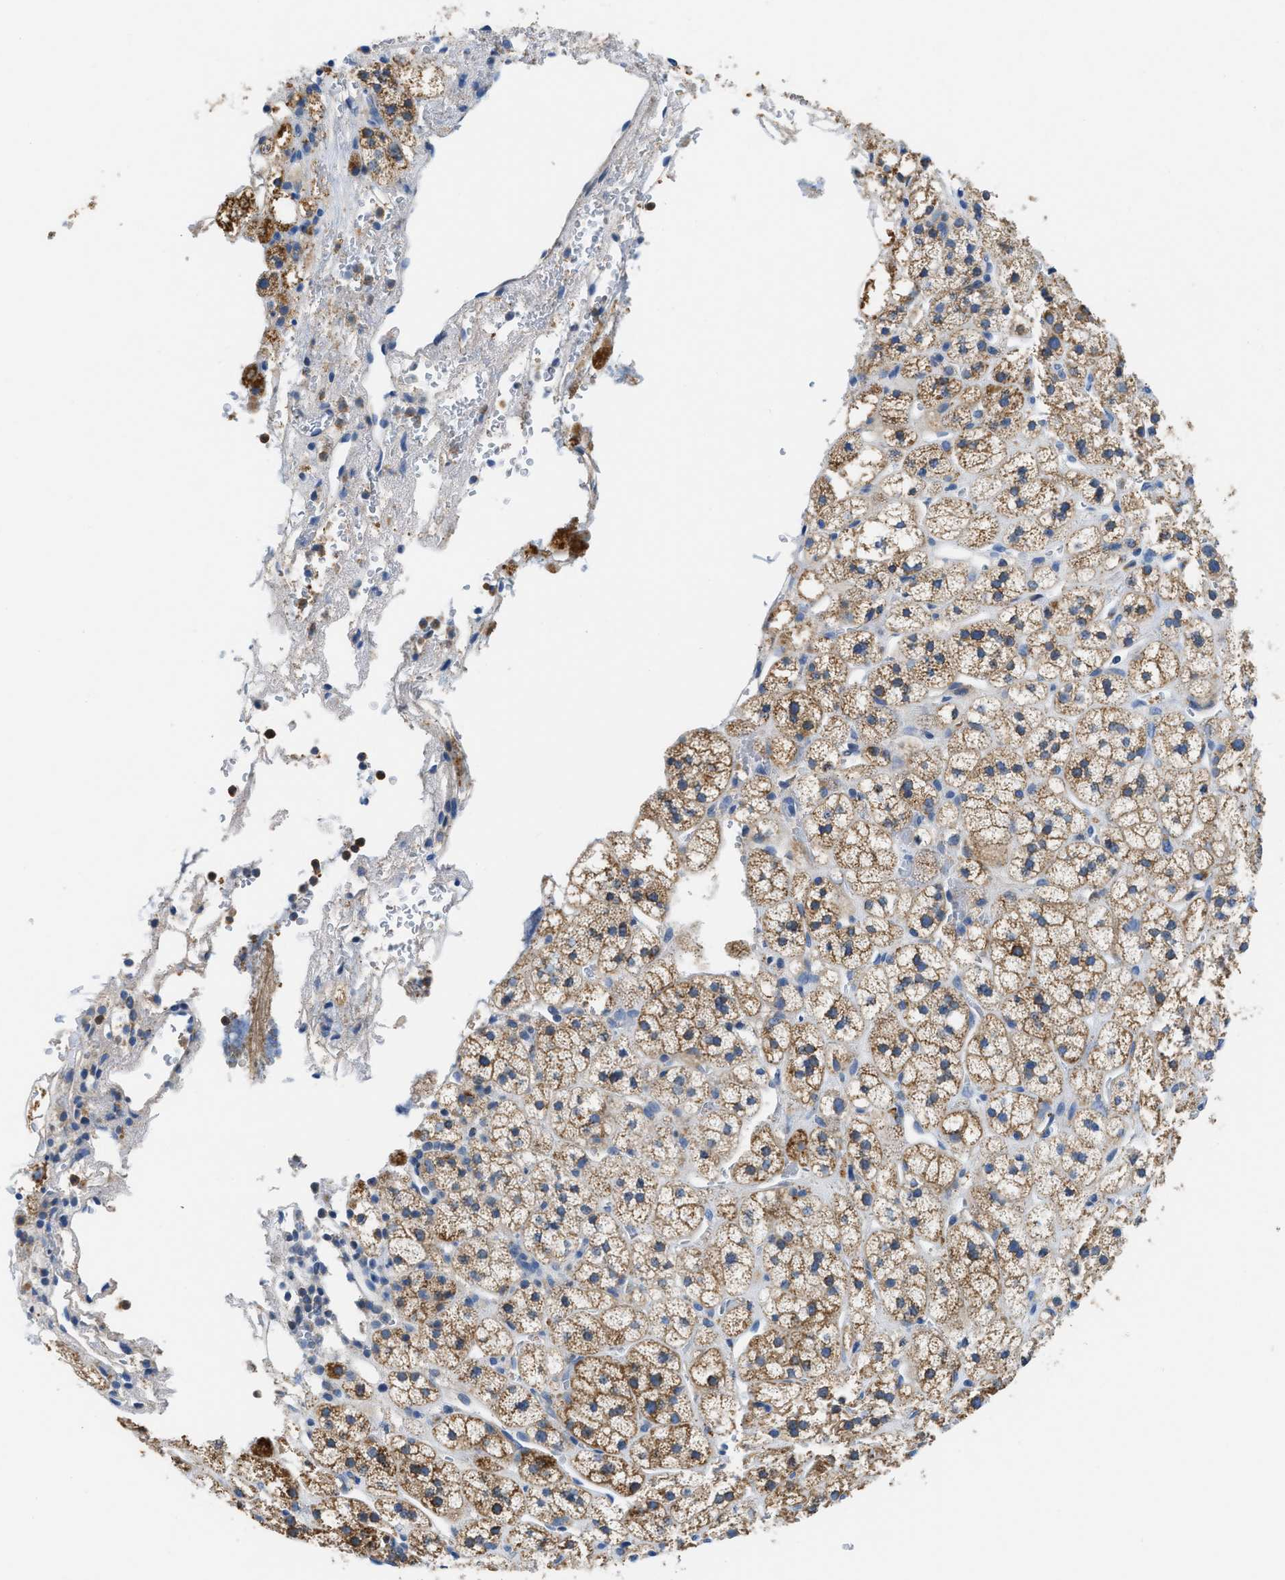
{"staining": {"intensity": "moderate", "quantity": ">75%", "location": "cytoplasmic/membranous"}, "tissue": "adrenal gland", "cell_type": "Glandular cells", "image_type": "normal", "snomed": [{"axis": "morphology", "description": "Normal tissue, NOS"}, {"axis": "topography", "description": "Adrenal gland"}], "caption": "An immunohistochemistry (IHC) photomicrograph of benign tissue is shown. Protein staining in brown shows moderate cytoplasmic/membranous positivity in adrenal gland within glandular cells.", "gene": "SLC25A13", "patient": {"sex": "male", "age": 56}}